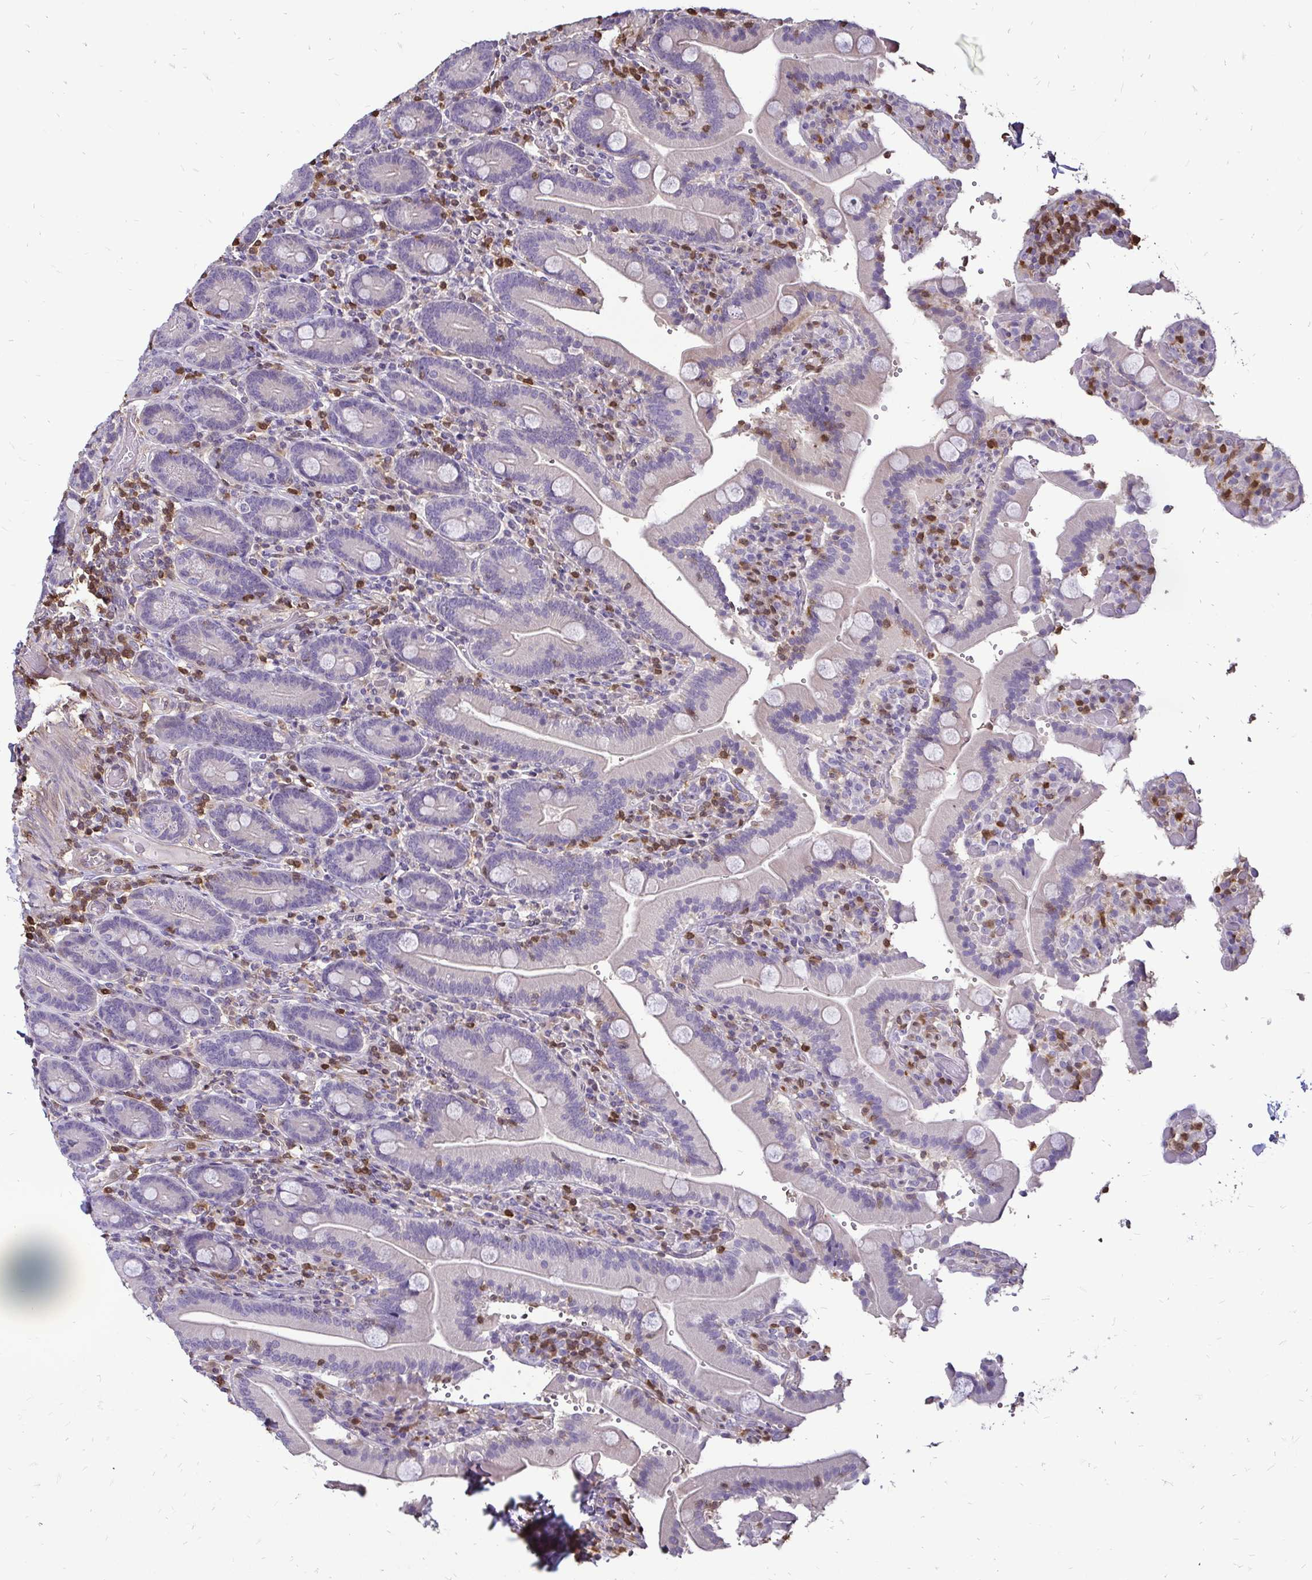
{"staining": {"intensity": "negative", "quantity": "none", "location": "none"}, "tissue": "duodenum", "cell_type": "Glandular cells", "image_type": "normal", "snomed": [{"axis": "morphology", "description": "Normal tissue, NOS"}, {"axis": "topography", "description": "Duodenum"}], "caption": "The photomicrograph shows no significant positivity in glandular cells of duodenum.", "gene": "ZFP1", "patient": {"sex": "female", "age": 62}}